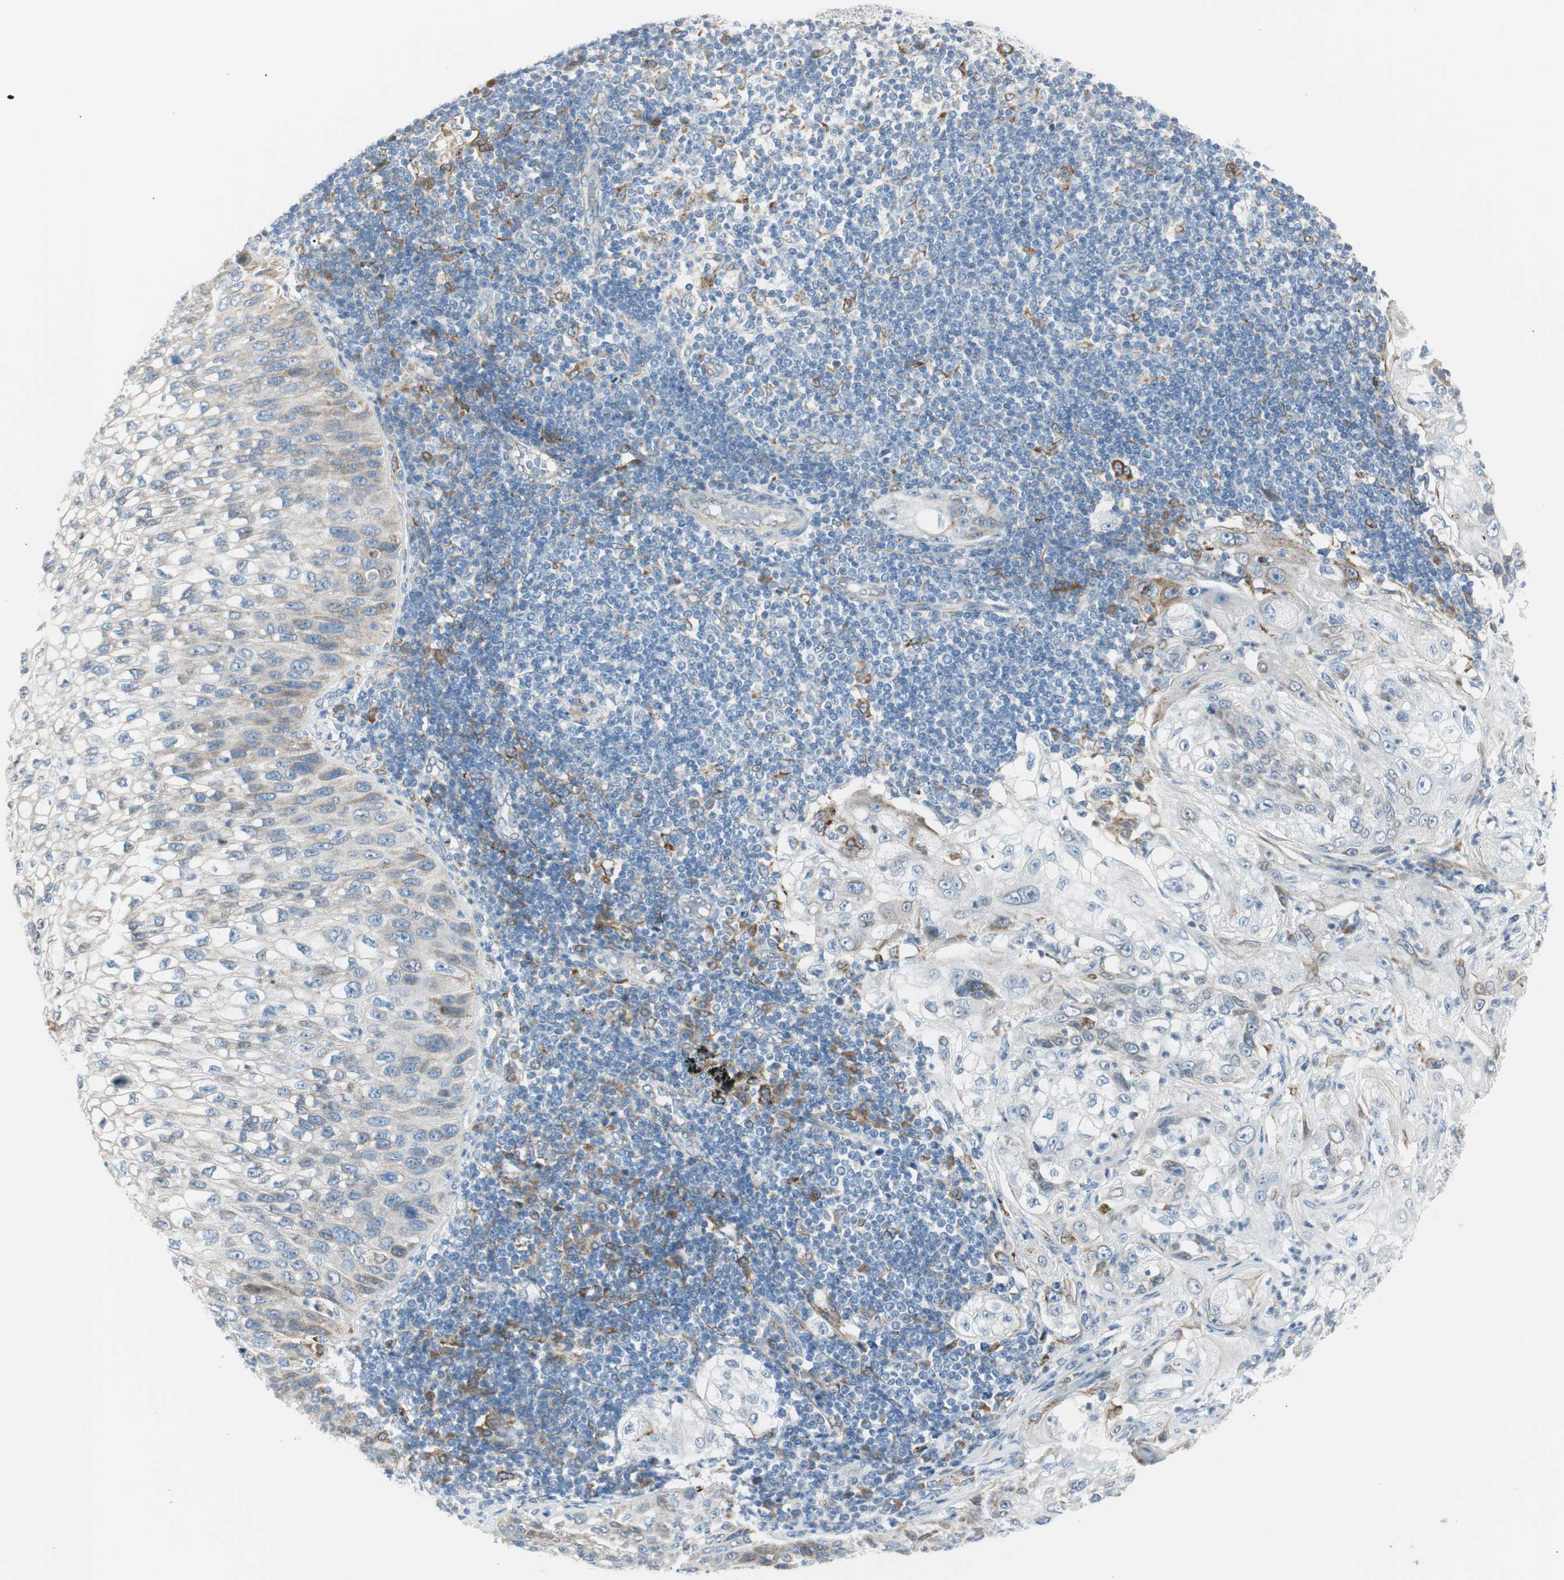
{"staining": {"intensity": "negative", "quantity": "none", "location": "none"}, "tissue": "lung cancer", "cell_type": "Tumor cells", "image_type": "cancer", "snomed": [{"axis": "morphology", "description": "Inflammation, NOS"}, {"axis": "morphology", "description": "Squamous cell carcinoma, NOS"}, {"axis": "topography", "description": "Lymph node"}, {"axis": "topography", "description": "Soft tissue"}, {"axis": "topography", "description": "Lung"}], "caption": "The photomicrograph displays no significant expression in tumor cells of squamous cell carcinoma (lung).", "gene": "TNFSF11", "patient": {"sex": "male", "age": 66}}